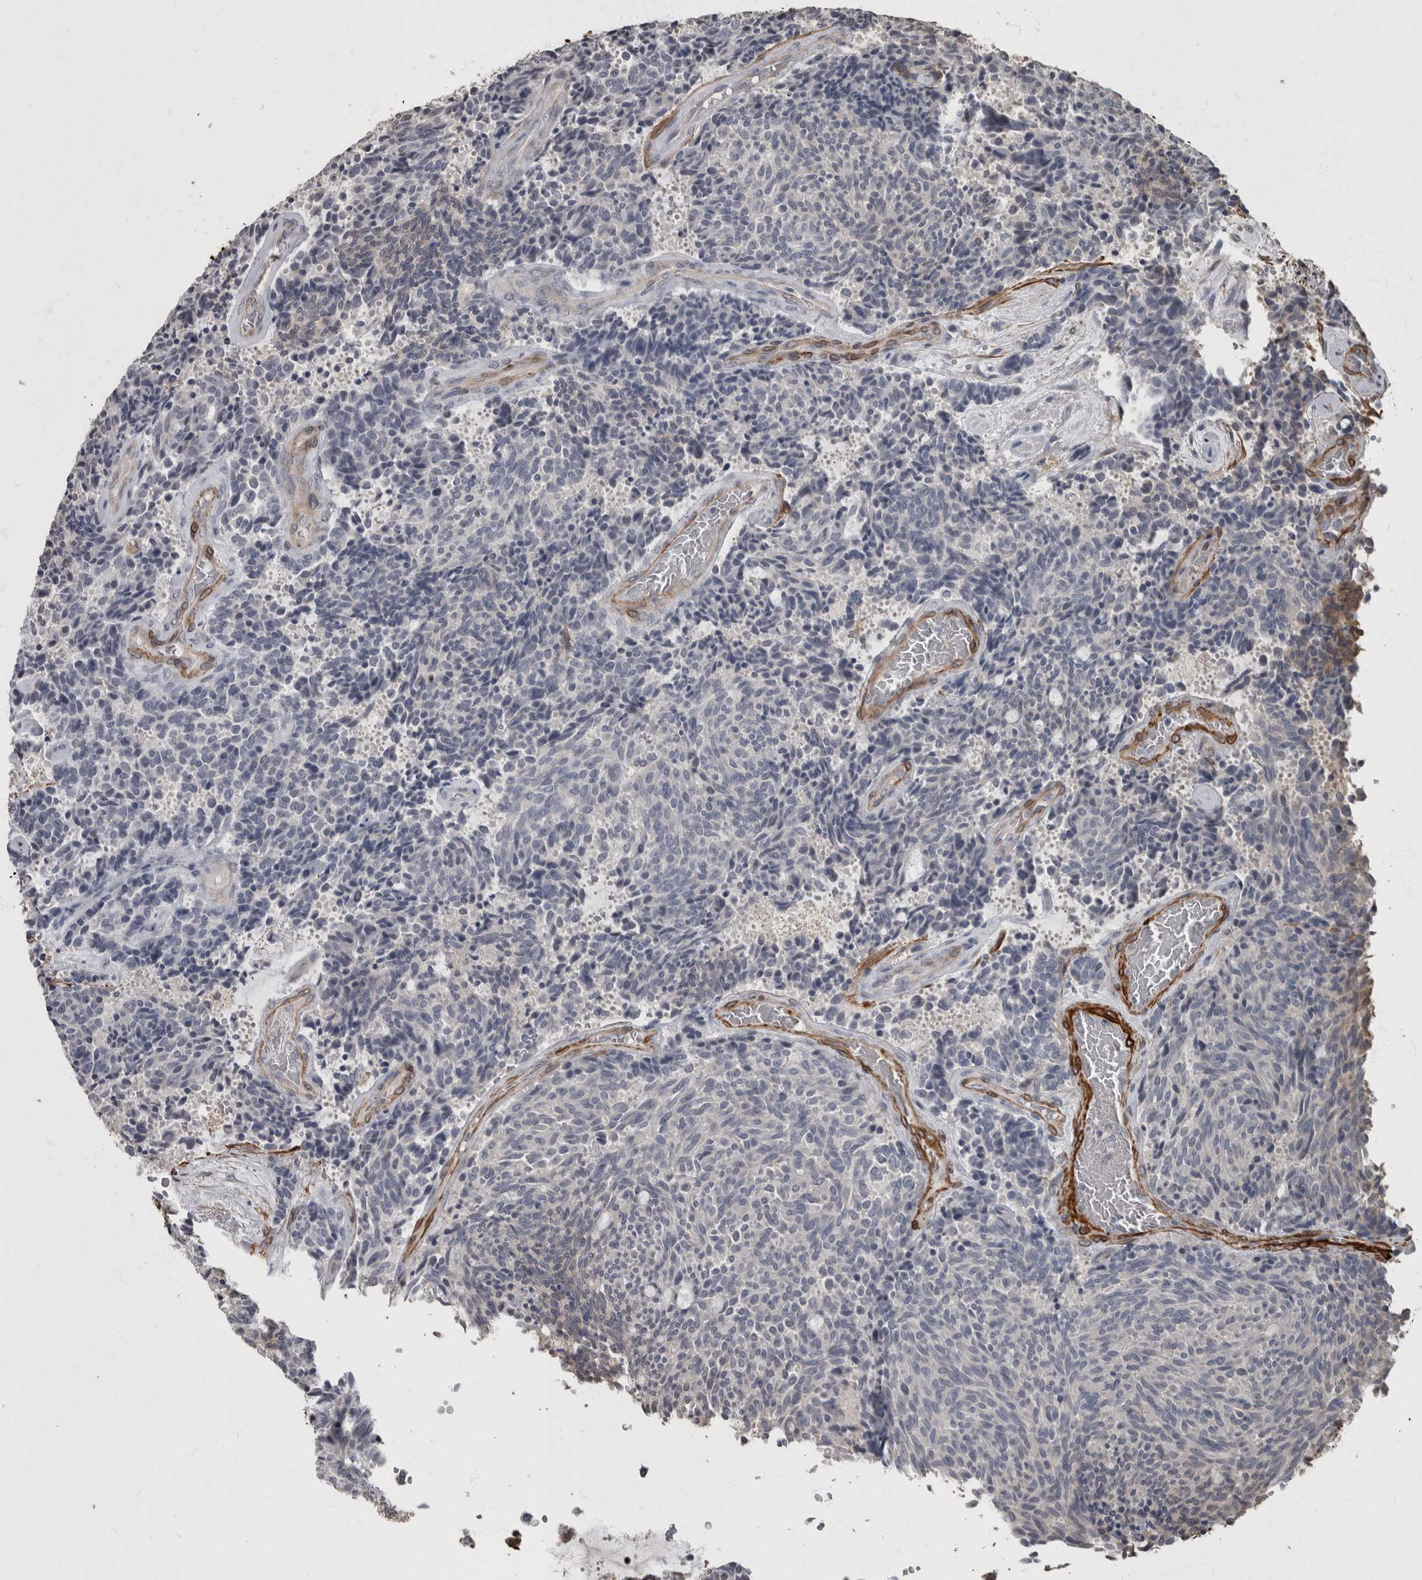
{"staining": {"intensity": "negative", "quantity": "none", "location": "none"}, "tissue": "carcinoid", "cell_type": "Tumor cells", "image_type": "cancer", "snomed": [{"axis": "morphology", "description": "Carcinoid, malignant, NOS"}, {"axis": "topography", "description": "Pancreas"}], "caption": "This is a micrograph of immunohistochemistry (IHC) staining of carcinoid, which shows no staining in tumor cells.", "gene": "MASTL", "patient": {"sex": "female", "age": 54}}